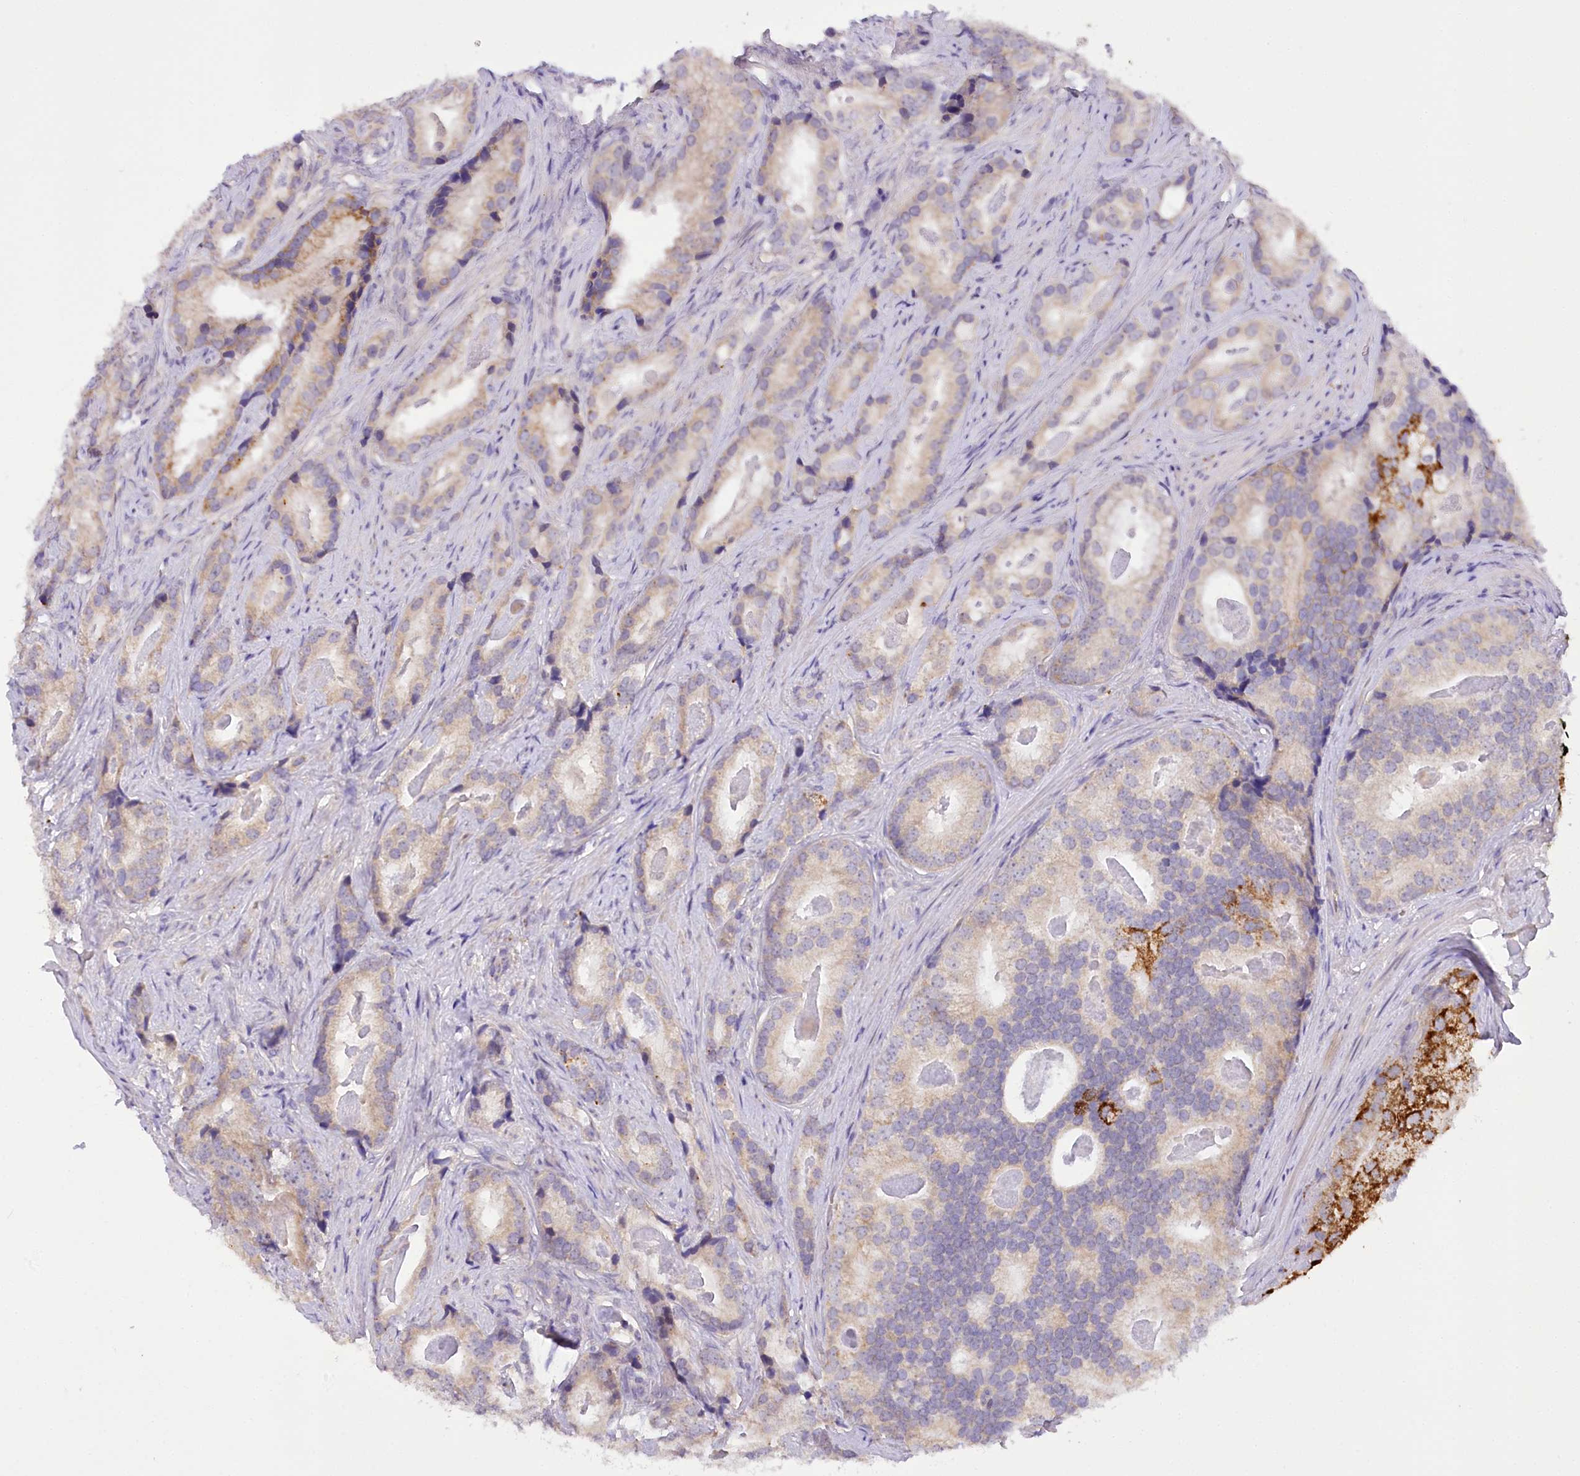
{"staining": {"intensity": "moderate", "quantity": "25%-75%", "location": "cytoplasmic/membranous"}, "tissue": "prostate cancer", "cell_type": "Tumor cells", "image_type": "cancer", "snomed": [{"axis": "morphology", "description": "Adenocarcinoma, Low grade"}, {"axis": "topography", "description": "Prostate"}], "caption": "Immunohistochemical staining of human prostate cancer (low-grade adenocarcinoma) exhibits moderate cytoplasmic/membranous protein positivity in approximately 25%-75% of tumor cells.", "gene": "DCUN1D1", "patient": {"sex": "male", "age": 71}}